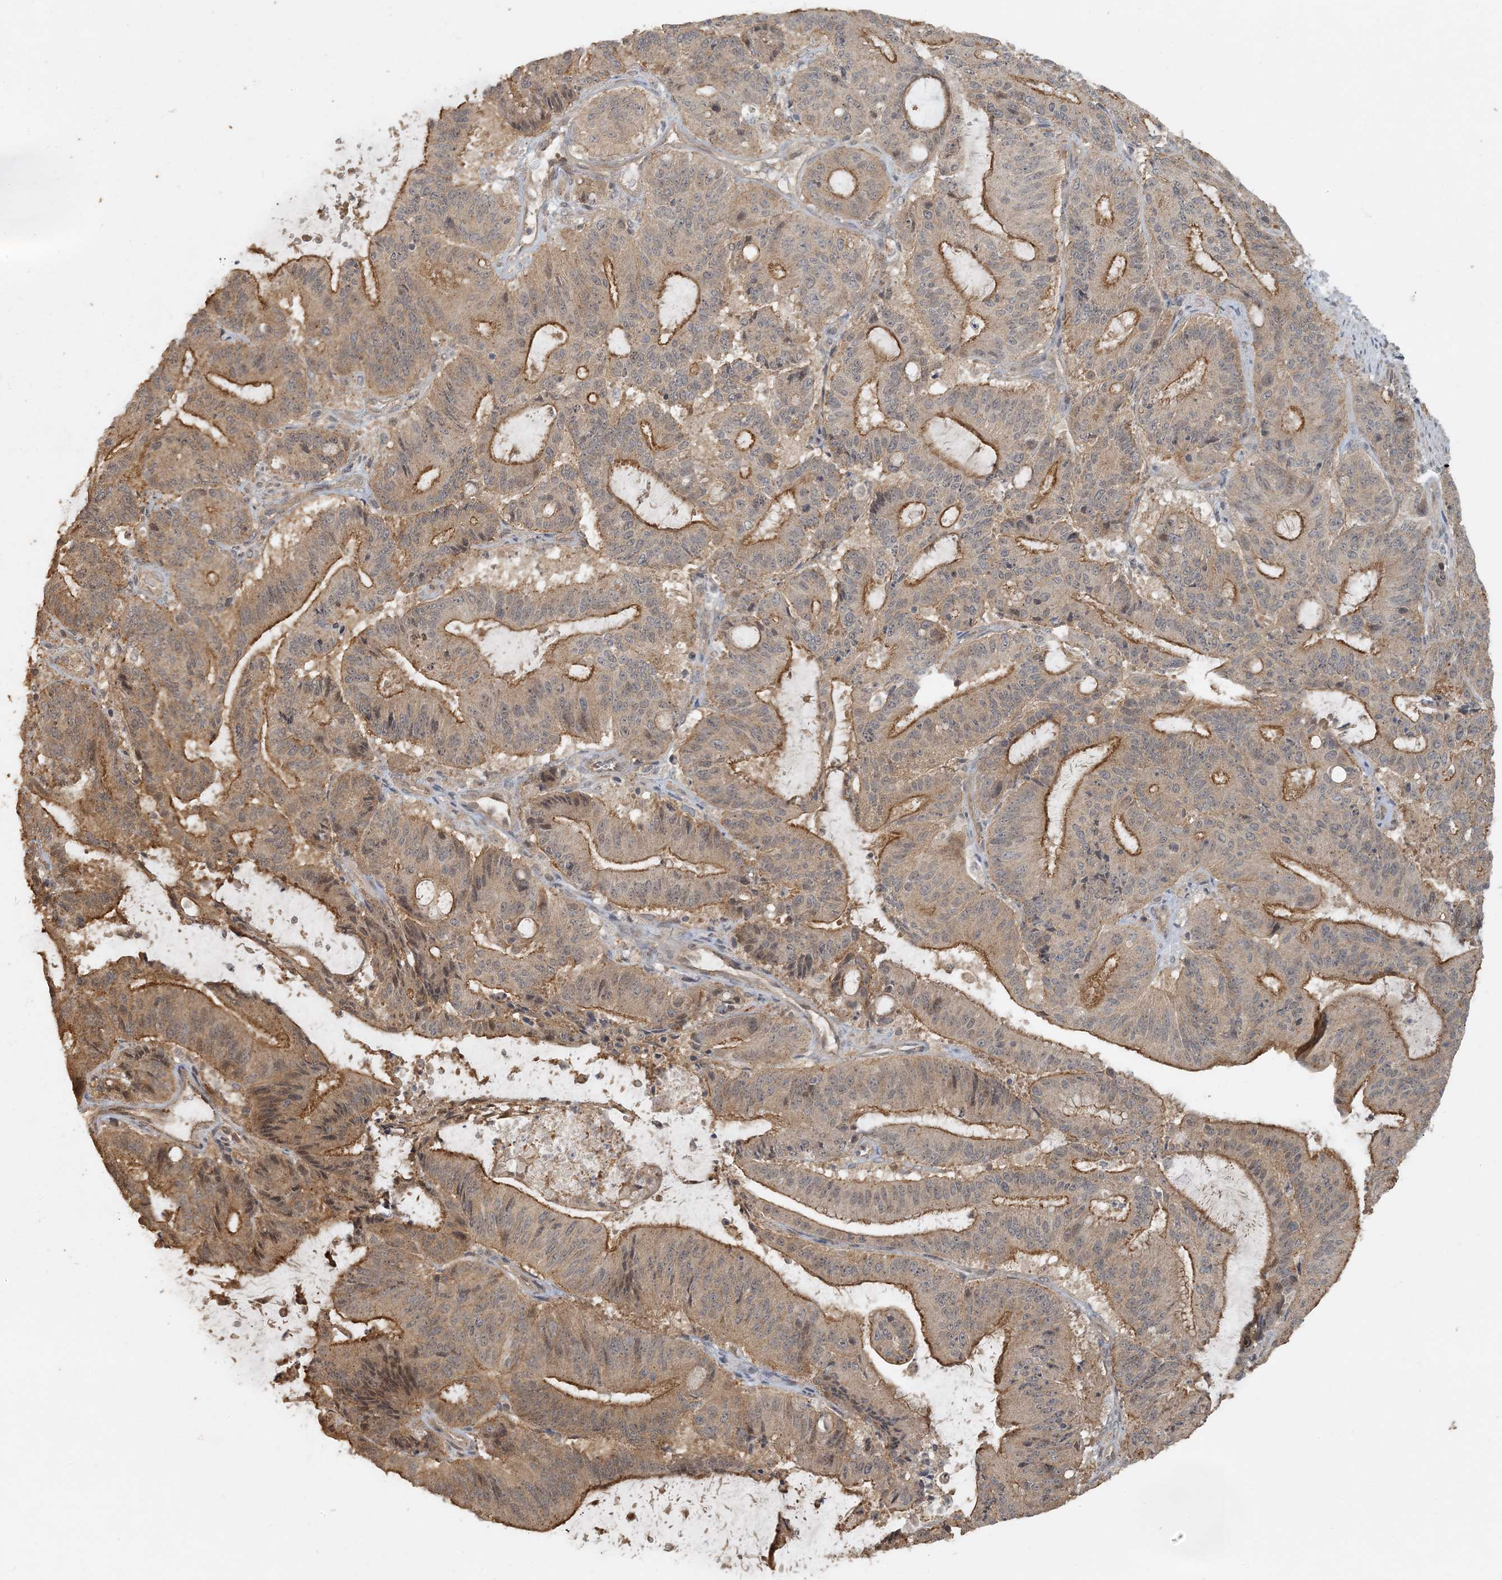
{"staining": {"intensity": "moderate", "quantity": ">75%", "location": "cytoplasmic/membranous"}, "tissue": "liver cancer", "cell_type": "Tumor cells", "image_type": "cancer", "snomed": [{"axis": "morphology", "description": "Normal tissue, NOS"}, {"axis": "morphology", "description": "Cholangiocarcinoma"}, {"axis": "topography", "description": "Liver"}, {"axis": "topography", "description": "Peripheral nerve tissue"}], "caption": "Protein positivity by immunohistochemistry (IHC) exhibits moderate cytoplasmic/membranous staining in approximately >75% of tumor cells in liver cancer. The protein is shown in brown color, while the nuclei are stained blue.", "gene": "AK9", "patient": {"sex": "female", "age": 73}}